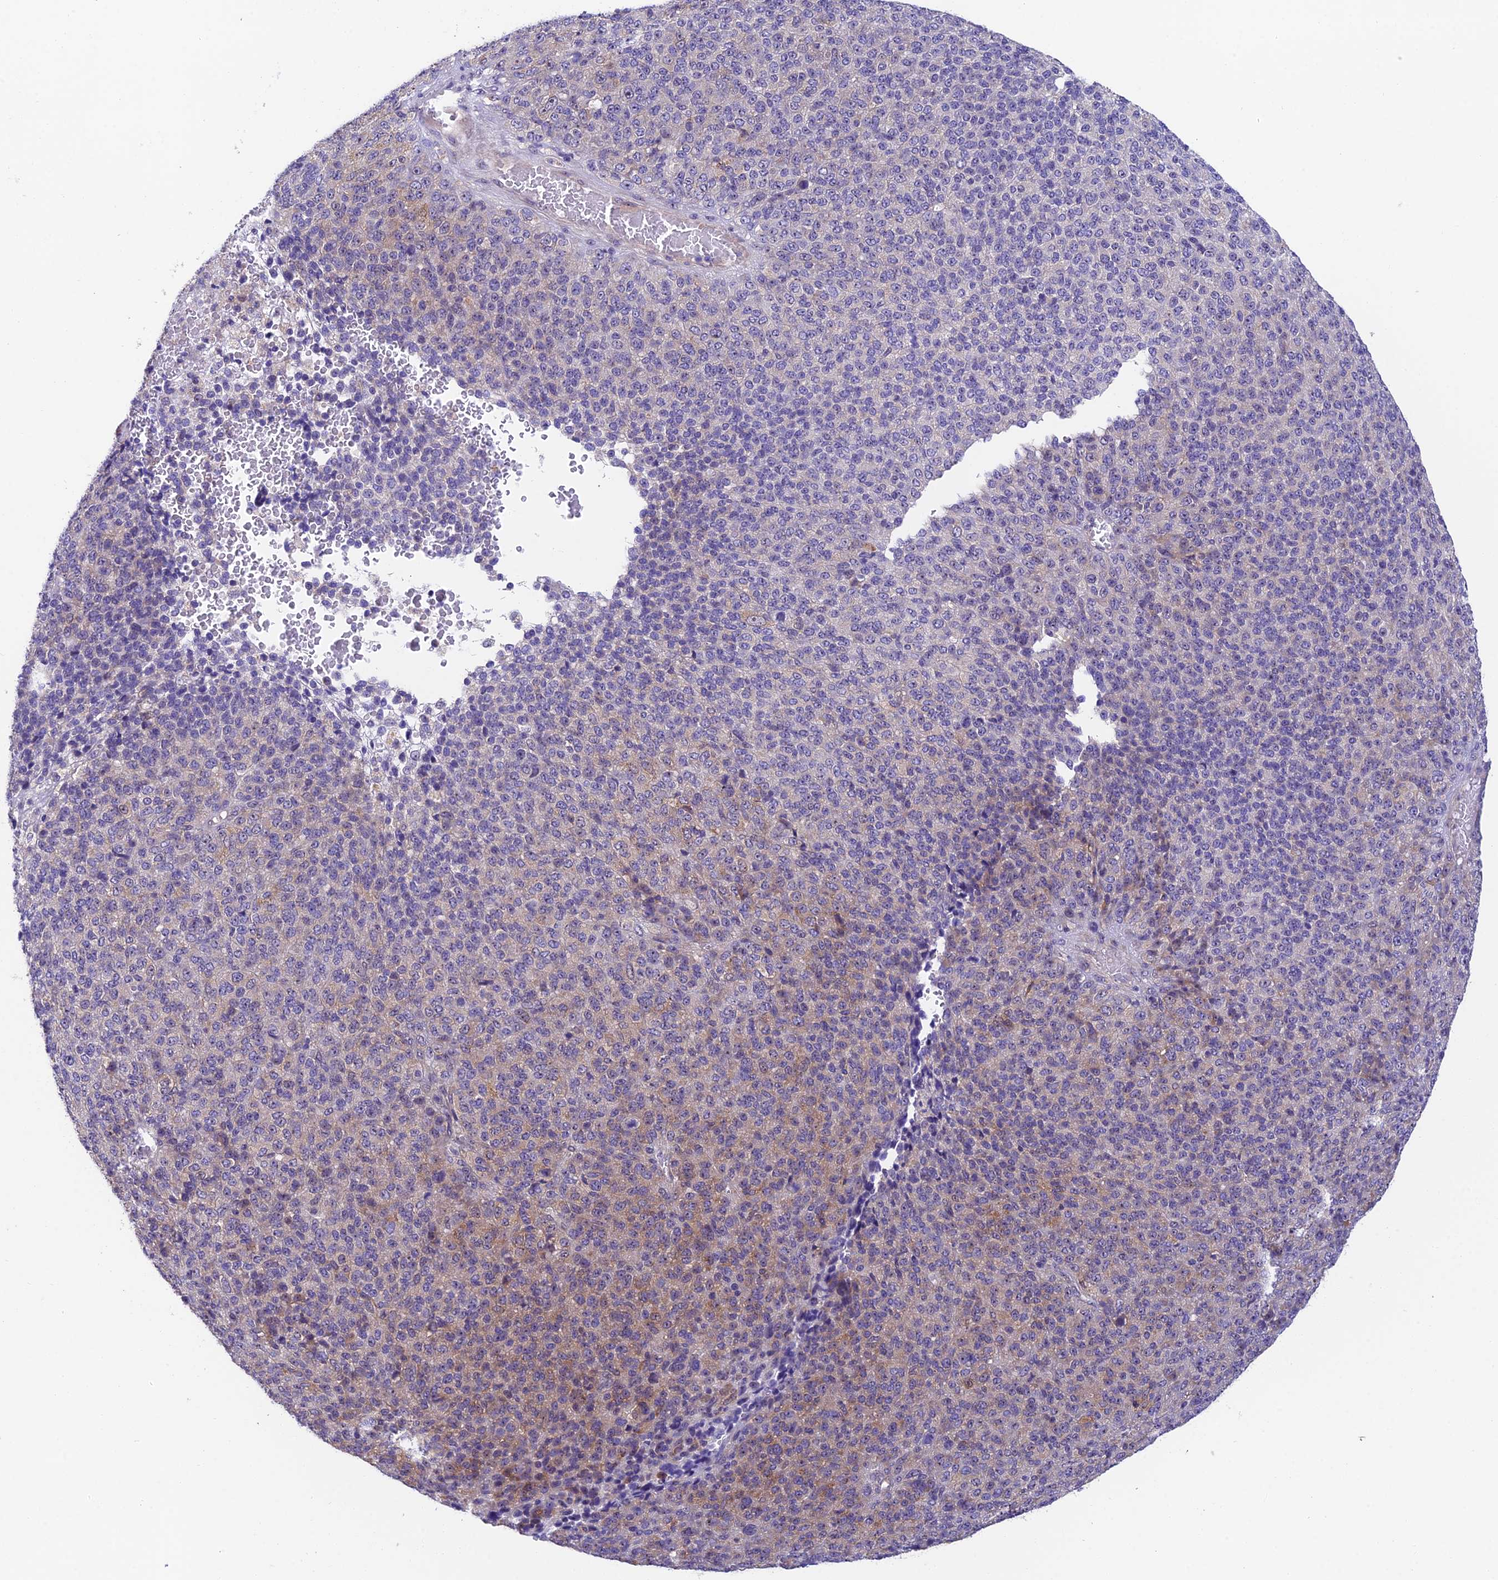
{"staining": {"intensity": "weak", "quantity": "25%-75%", "location": "cytoplasmic/membranous"}, "tissue": "melanoma", "cell_type": "Tumor cells", "image_type": "cancer", "snomed": [{"axis": "morphology", "description": "Malignant melanoma, Metastatic site"}, {"axis": "topography", "description": "Brain"}], "caption": "IHC histopathology image of human melanoma stained for a protein (brown), which reveals low levels of weak cytoplasmic/membranous staining in approximately 25%-75% of tumor cells.", "gene": "DUSP29", "patient": {"sex": "female", "age": 56}}